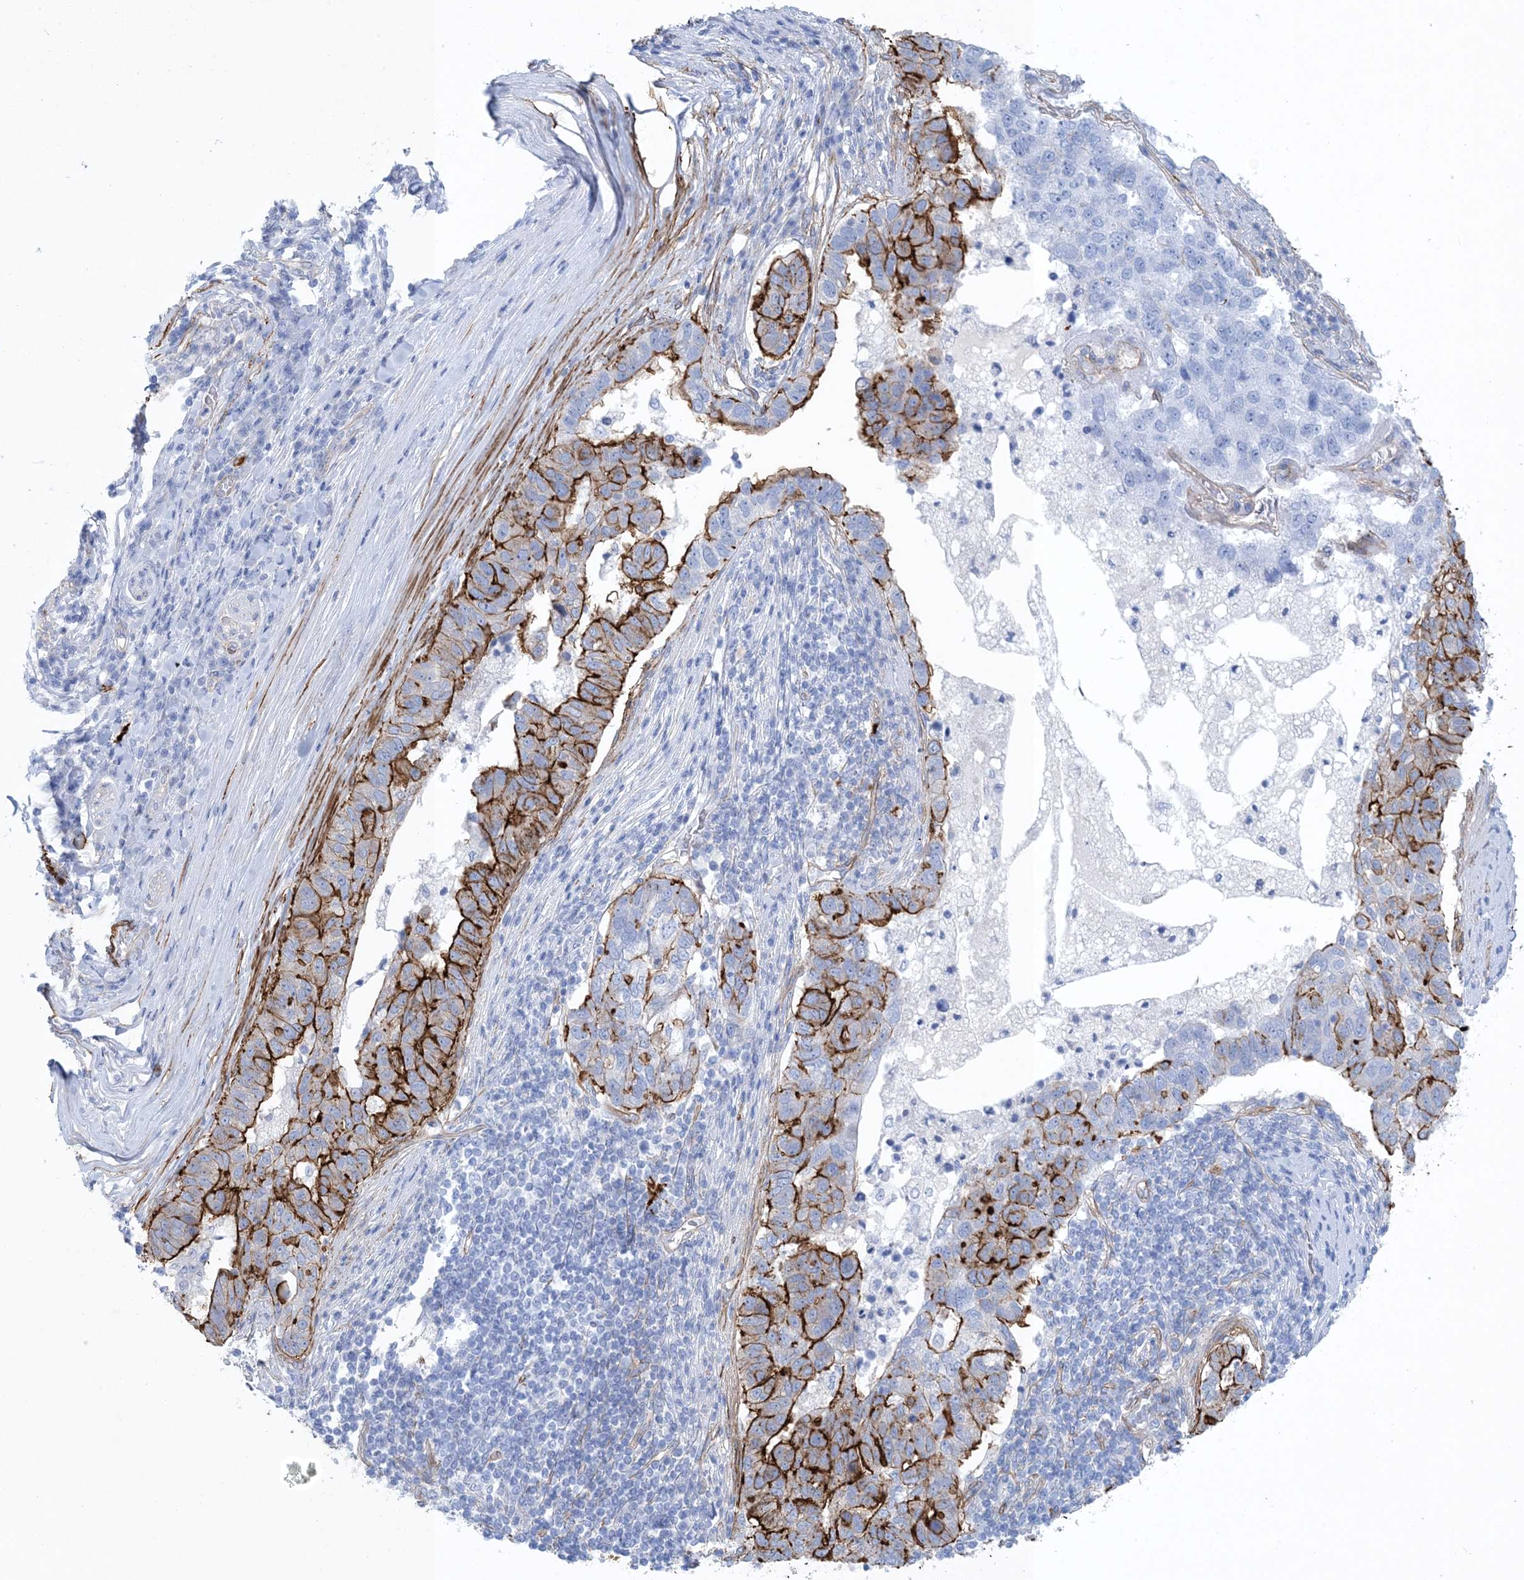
{"staining": {"intensity": "strong", "quantity": "25%-75%", "location": "cytoplasmic/membranous"}, "tissue": "pancreatic cancer", "cell_type": "Tumor cells", "image_type": "cancer", "snomed": [{"axis": "morphology", "description": "Adenocarcinoma, NOS"}, {"axis": "topography", "description": "Pancreas"}], "caption": "Tumor cells show strong cytoplasmic/membranous expression in about 25%-75% of cells in pancreatic cancer (adenocarcinoma).", "gene": "SHANK1", "patient": {"sex": "female", "age": 61}}